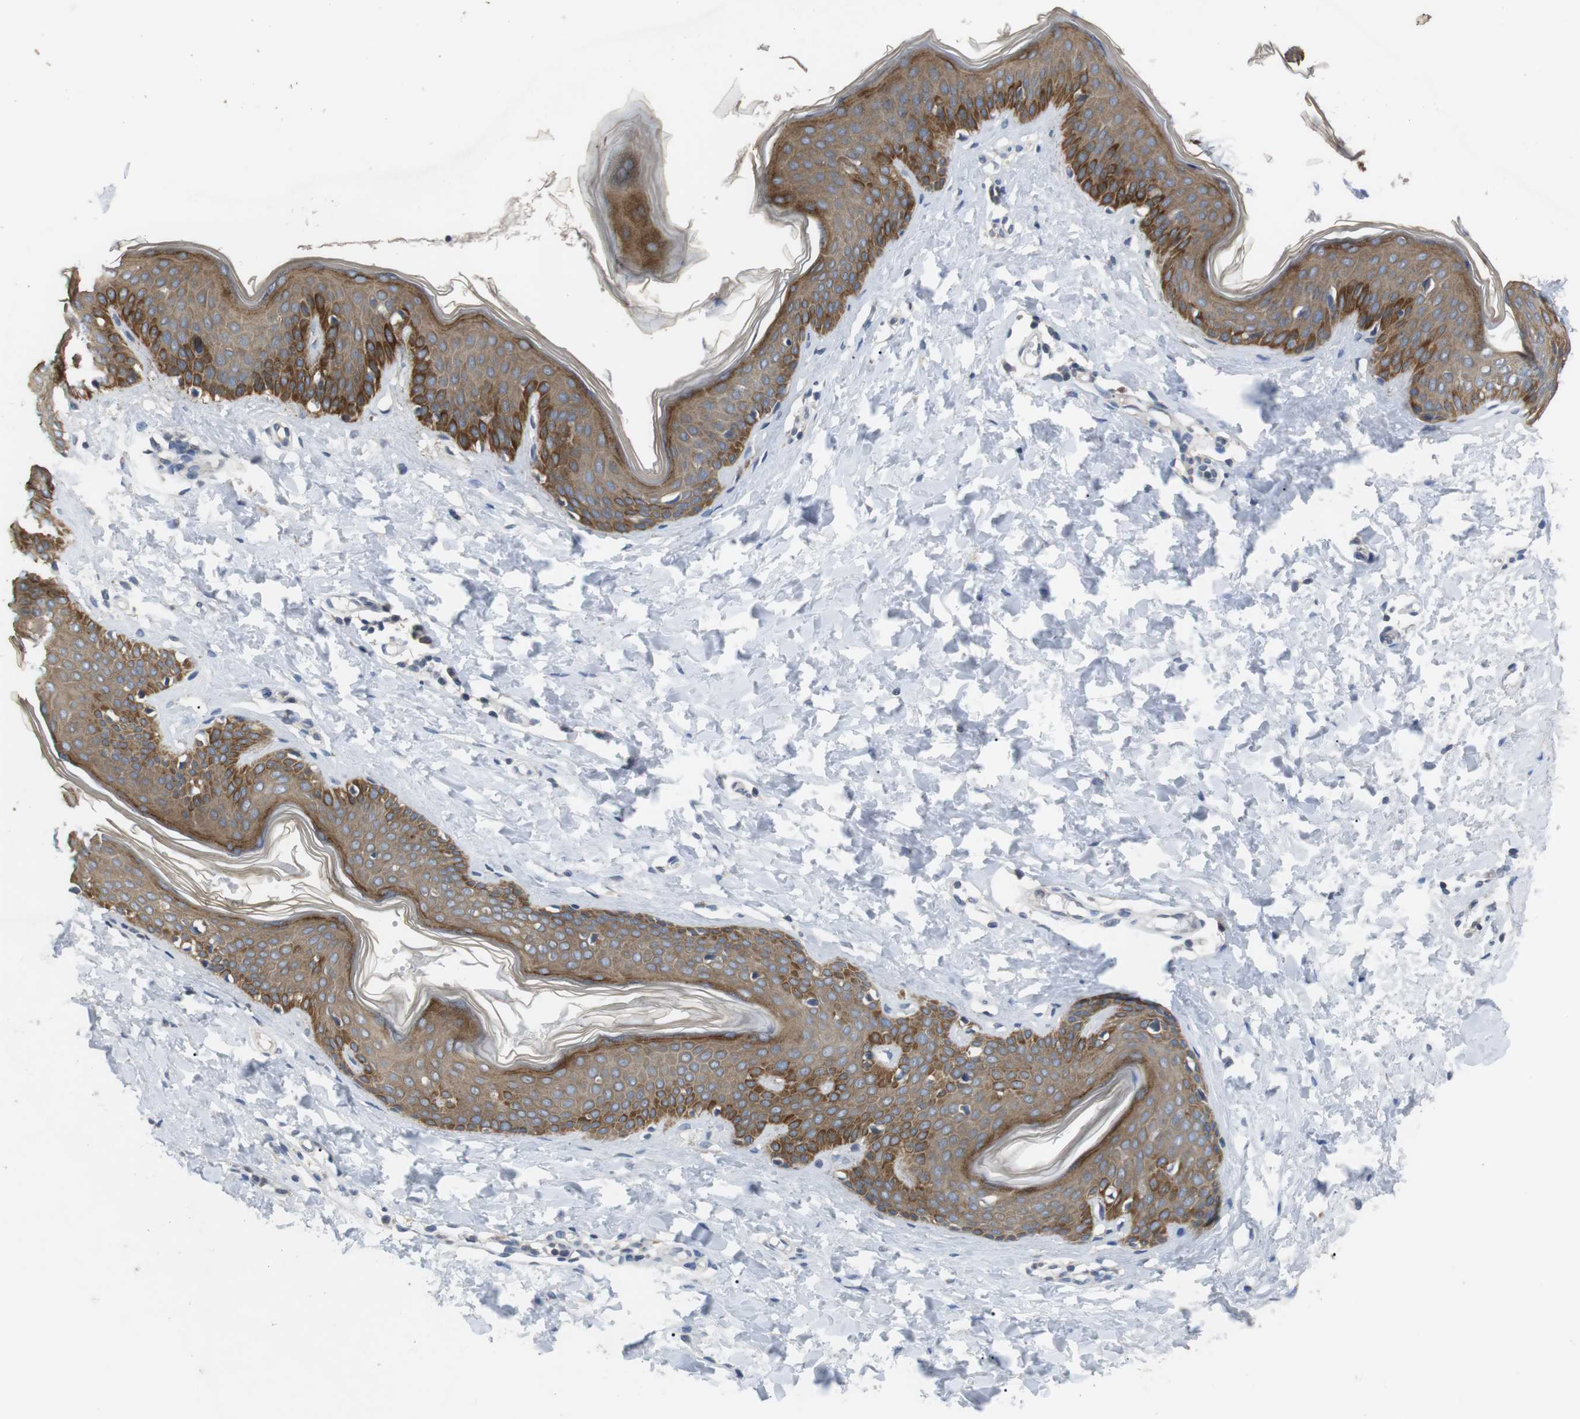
{"staining": {"intensity": "negative", "quantity": "none", "location": "none"}, "tissue": "skin", "cell_type": "Fibroblasts", "image_type": "normal", "snomed": [{"axis": "morphology", "description": "Normal tissue, NOS"}, {"axis": "topography", "description": "Skin"}], "caption": "DAB immunohistochemical staining of unremarkable skin reveals no significant staining in fibroblasts. The staining is performed using DAB (3,3'-diaminobenzidine) brown chromogen with nuclei counter-stained in using hematoxylin.", "gene": "ADGRL3", "patient": {"sex": "female", "age": 17}}